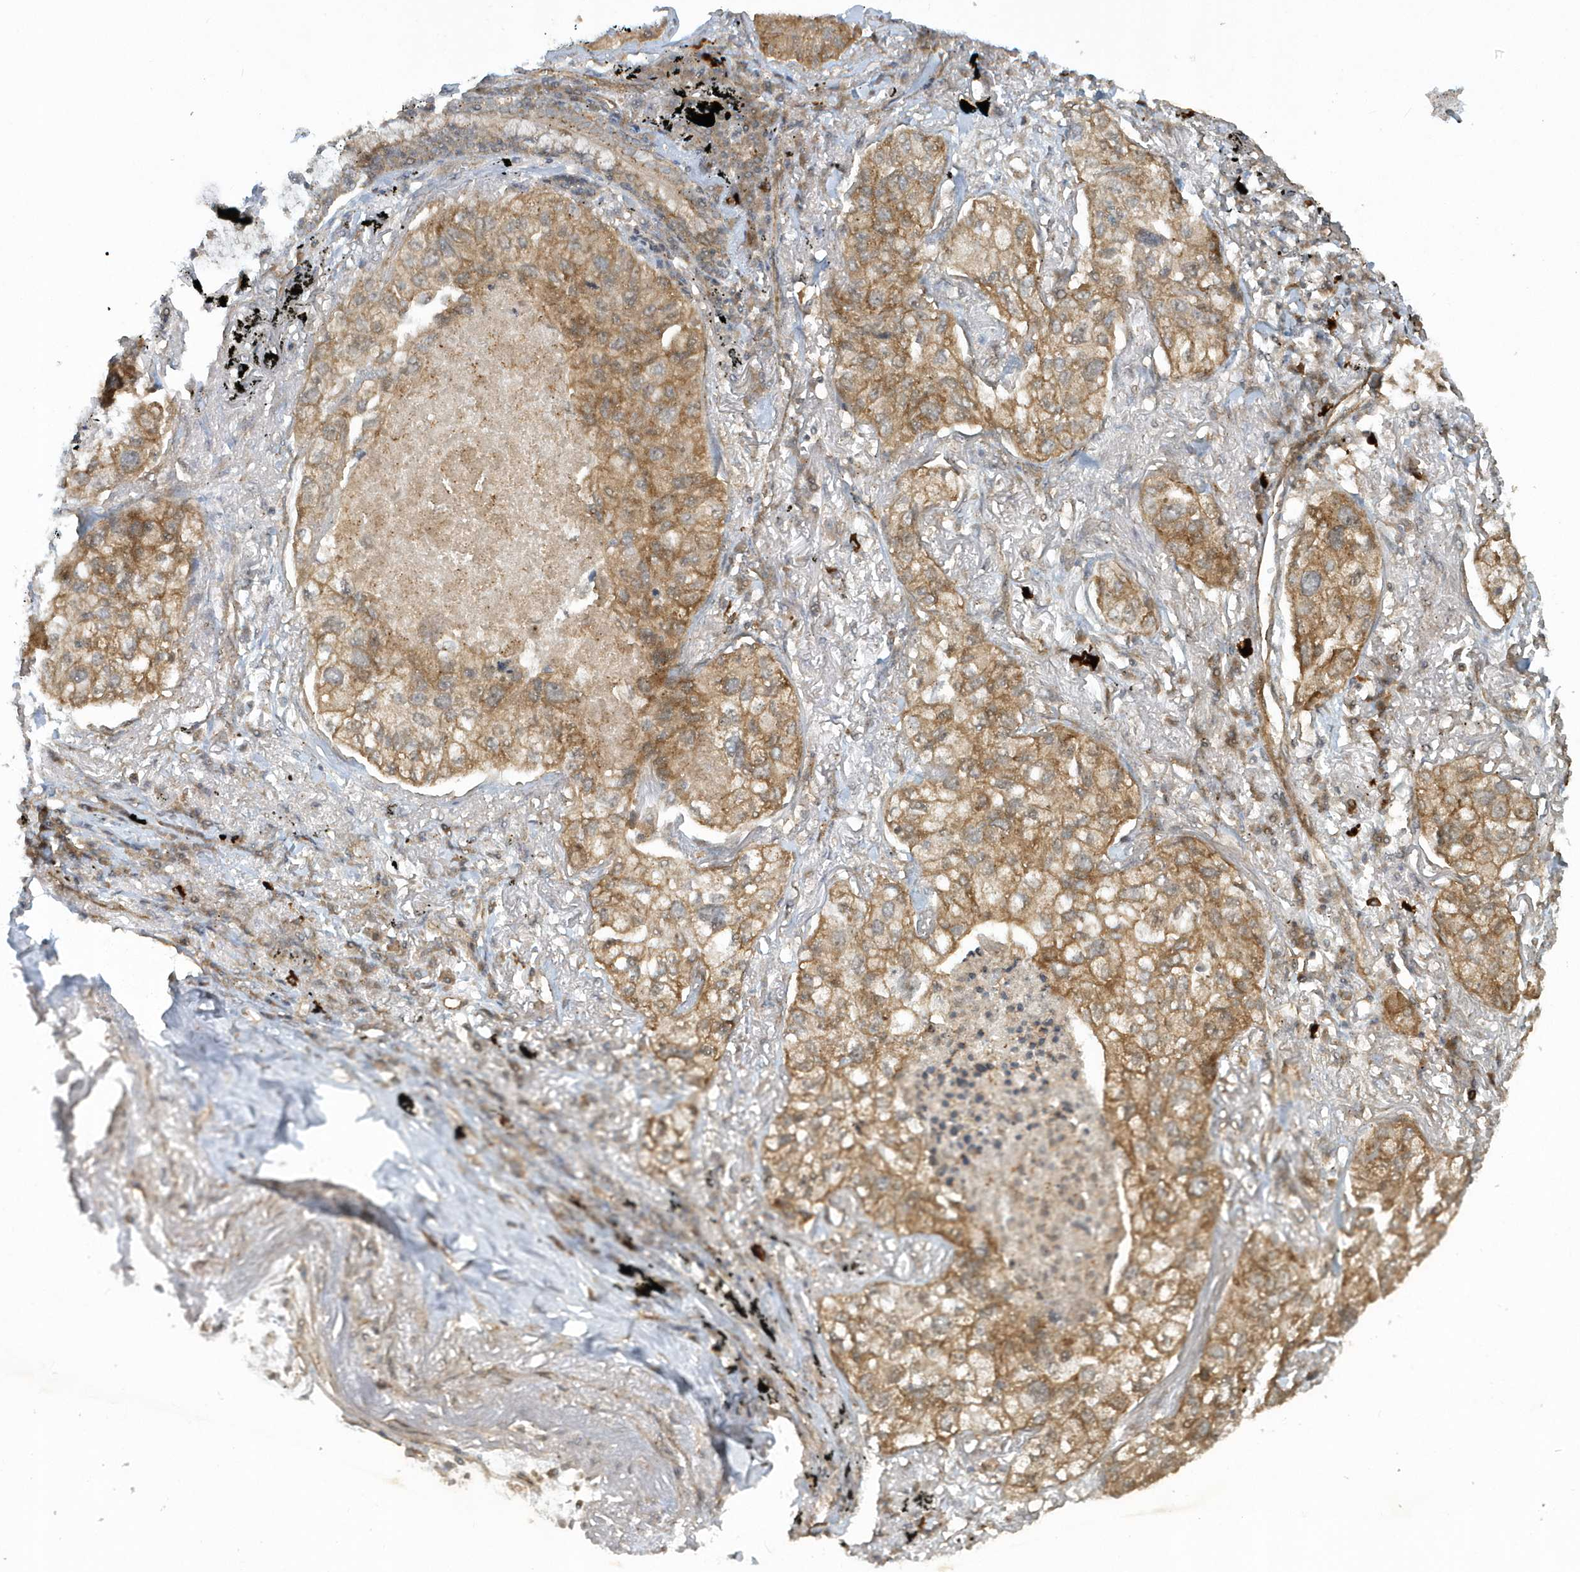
{"staining": {"intensity": "moderate", "quantity": ">75%", "location": "cytoplasmic/membranous"}, "tissue": "lung cancer", "cell_type": "Tumor cells", "image_type": "cancer", "snomed": [{"axis": "morphology", "description": "Adenocarcinoma, NOS"}, {"axis": "topography", "description": "Lung"}], "caption": "Immunohistochemistry image of neoplastic tissue: human lung adenocarcinoma stained using immunohistochemistry demonstrates medium levels of moderate protein expression localized specifically in the cytoplasmic/membranous of tumor cells, appearing as a cytoplasmic/membranous brown color.", "gene": "STIM2", "patient": {"sex": "male", "age": 65}}